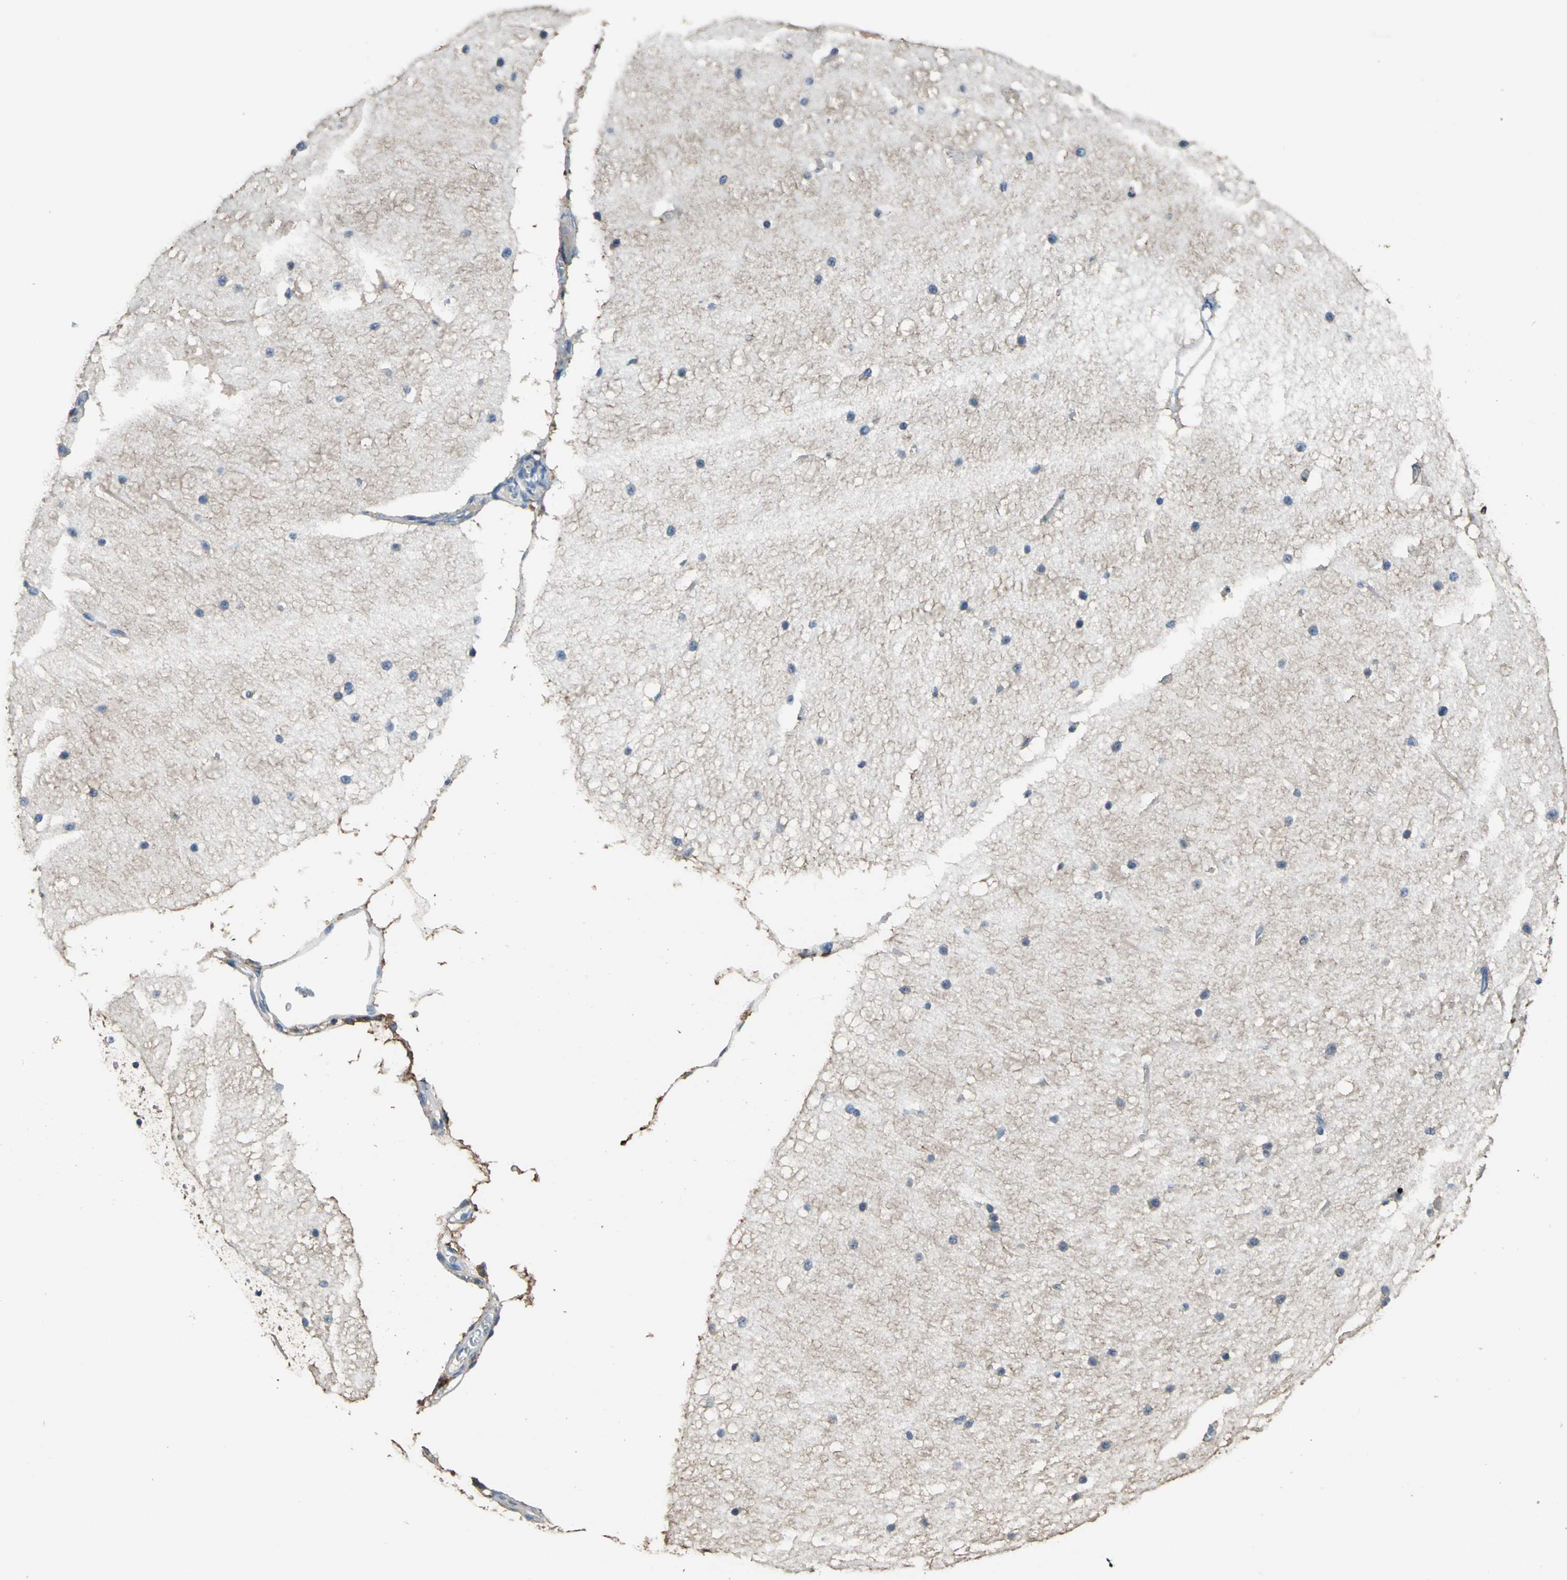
{"staining": {"intensity": "negative", "quantity": "none", "location": "none"}, "tissue": "cerebellum", "cell_type": "Cells in molecular layer", "image_type": "normal", "snomed": [{"axis": "morphology", "description": "Normal tissue, NOS"}, {"axis": "topography", "description": "Cerebellum"}], "caption": "An immunohistochemistry (IHC) image of normal cerebellum is shown. There is no staining in cells in molecular layer of cerebellum. (DAB (3,3'-diaminobenzidine) immunohistochemistry visualized using brightfield microscopy, high magnification).", "gene": "PRKCA", "patient": {"sex": "female", "age": 54}}